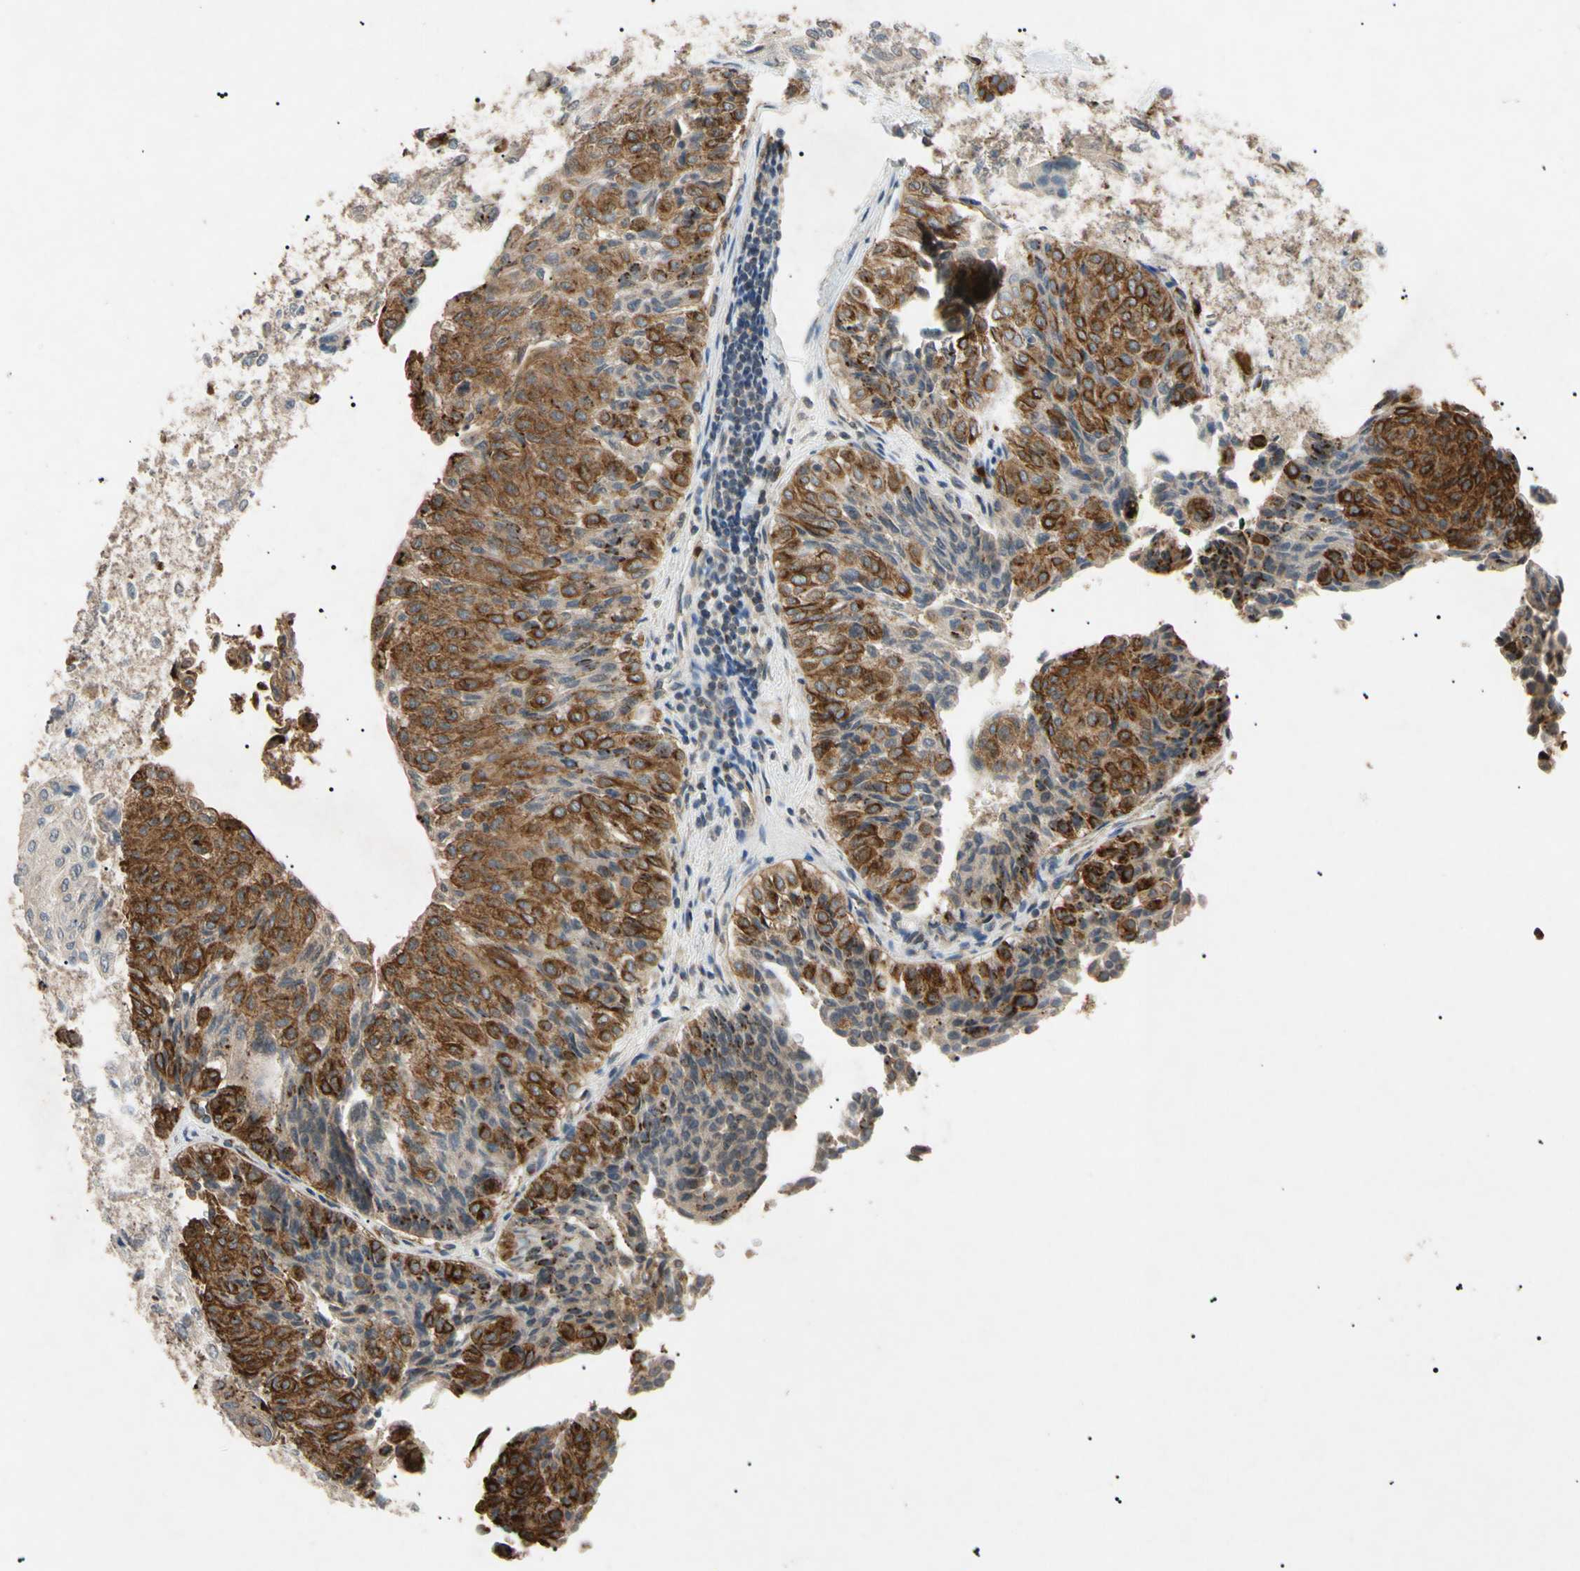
{"staining": {"intensity": "strong", "quantity": "25%-75%", "location": "cytoplasmic/membranous,nuclear"}, "tissue": "urothelial cancer", "cell_type": "Tumor cells", "image_type": "cancer", "snomed": [{"axis": "morphology", "description": "Urothelial carcinoma, Low grade"}, {"axis": "topography", "description": "Urinary bladder"}], "caption": "Immunohistochemical staining of urothelial cancer displays high levels of strong cytoplasmic/membranous and nuclear protein expression in approximately 25%-75% of tumor cells.", "gene": "TUBB4A", "patient": {"sex": "male", "age": 78}}